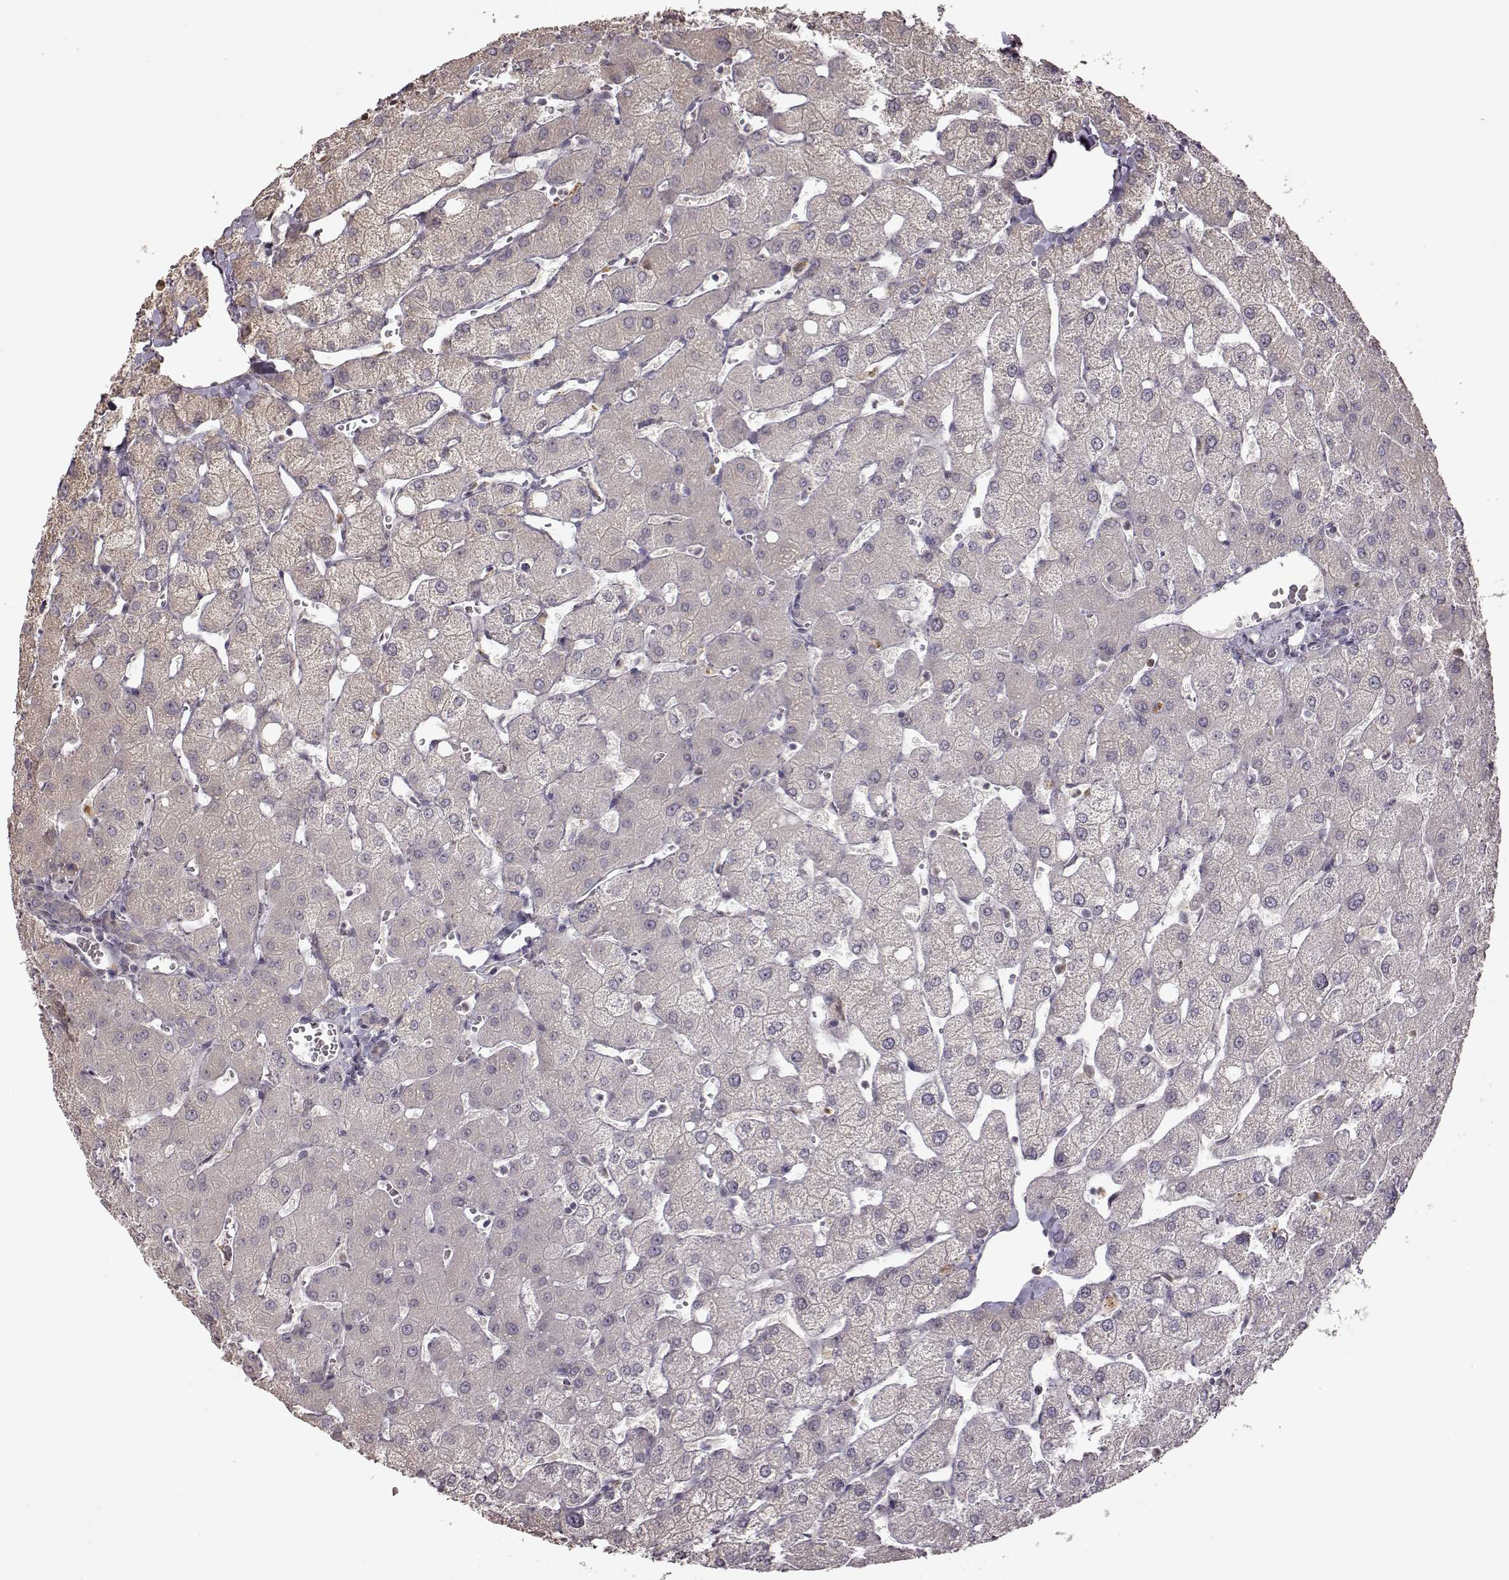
{"staining": {"intensity": "negative", "quantity": "none", "location": "none"}, "tissue": "liver", "cell_type": "Cholangiocytes", "image_type": "normal", "snomed": [{"axis": "morphology", "description": "Normal tissue, NOS"}, {"axis": "topography", "description": "Liver"}], "caption": "Immunohistochemistry micrograph of benign liver: human liver stained with DAB displays no significant protein staining in cholangiocytes. (DAB (3,3'-diaminobenzidine) immunohistochemistry visualized using brightfield microscopy, high magnification).", "gene": "CRB1", "patient": {"sex": "female", "age": 54}}